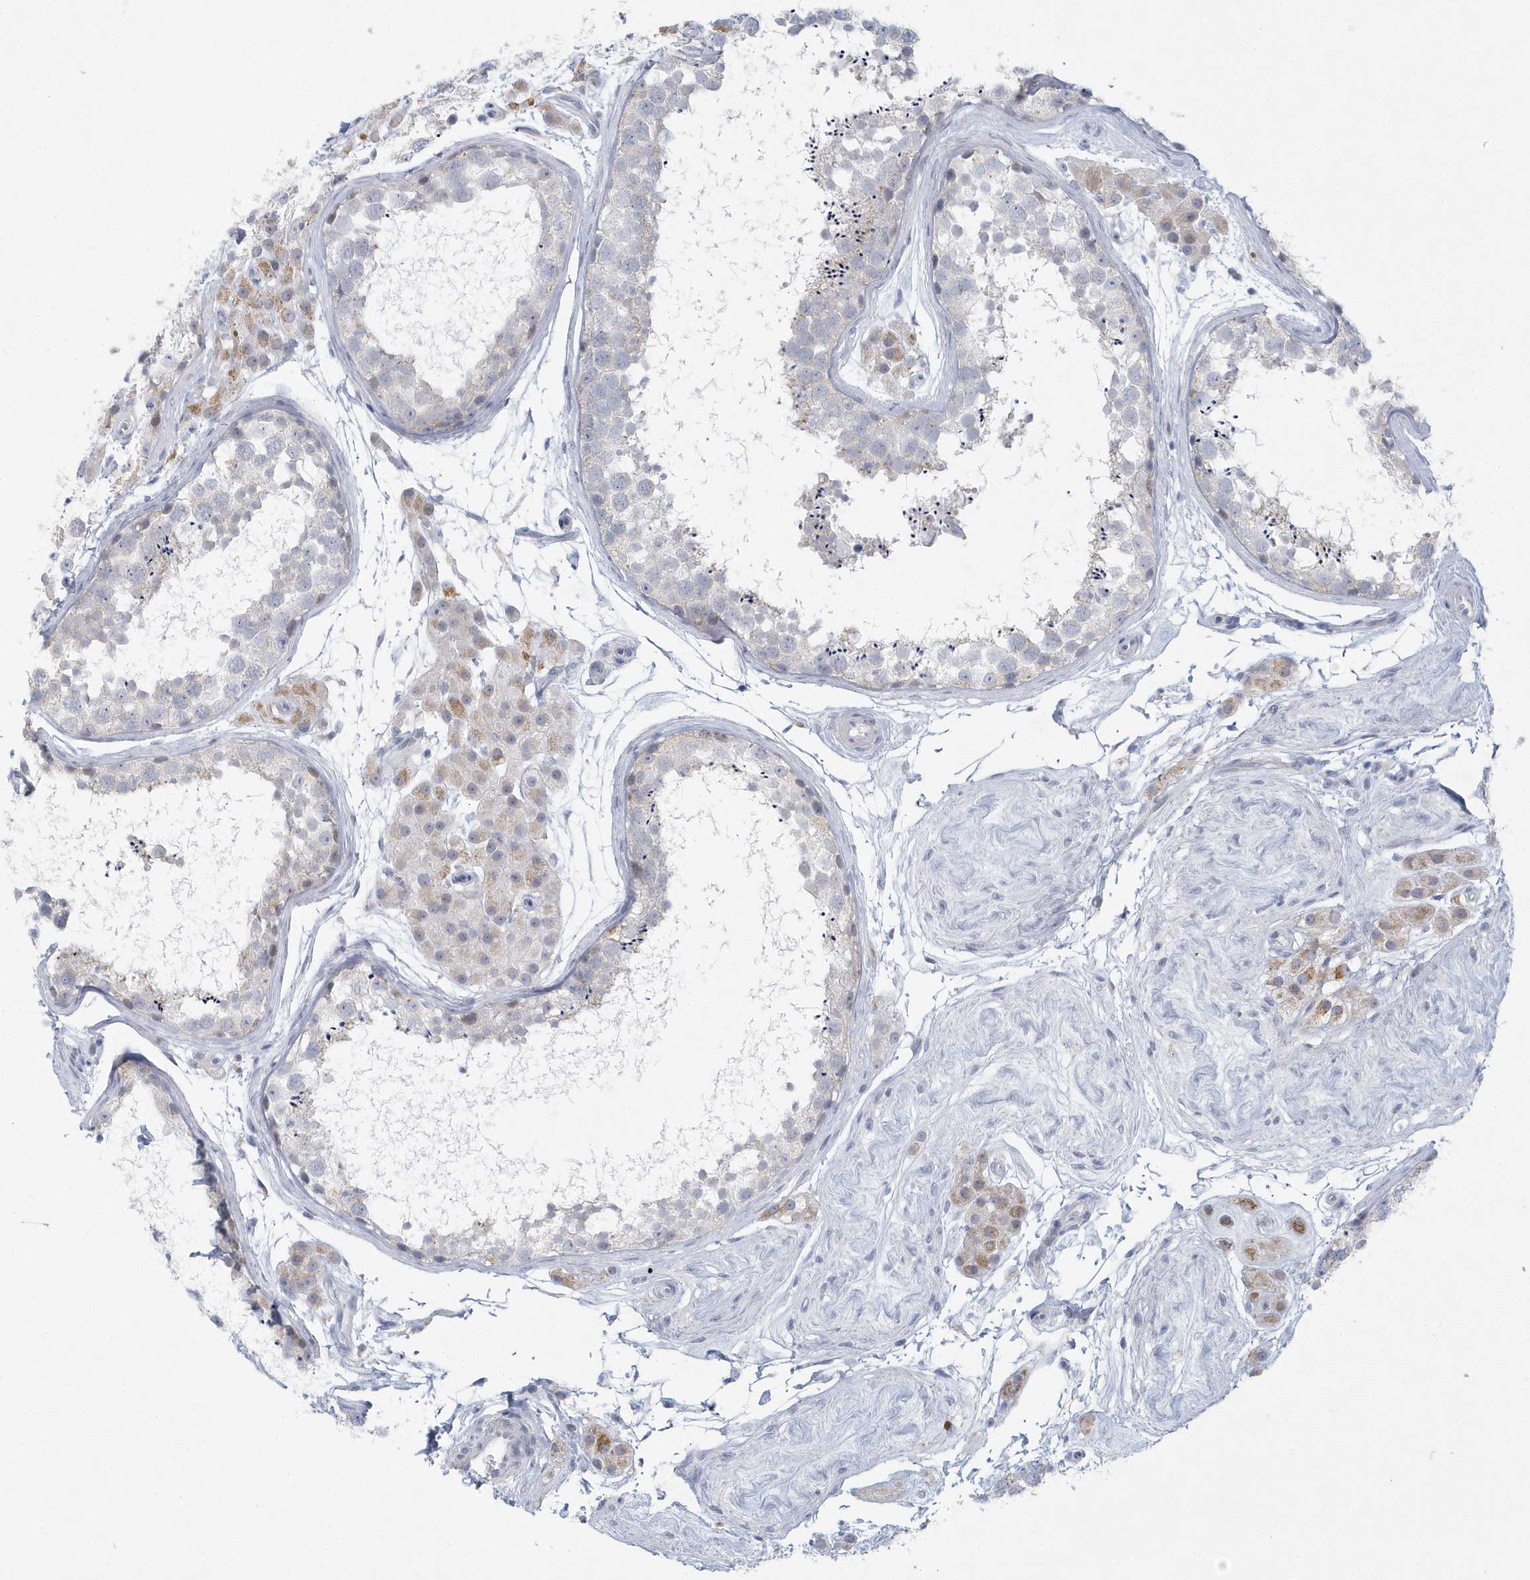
{"staining": {"intensity": "negative", "quantity": "none", "location": "none"}, "tissue": "testis", "cell_type": "Cells in seminiferous ducts", "image_type": "normal", "snomed": [{"axis": "morphology", "description": "Normal tissue, NOS"}, {"axis": "topography", "description": "Testis"}], "caption": "This is an immunohistochemistry (IHC) photomicrograph of normal human testis. There is no expression in cells in seminiferous ducts.", "gene": "NIPAL1", "patient": {"sex": "male", "age": 56}}